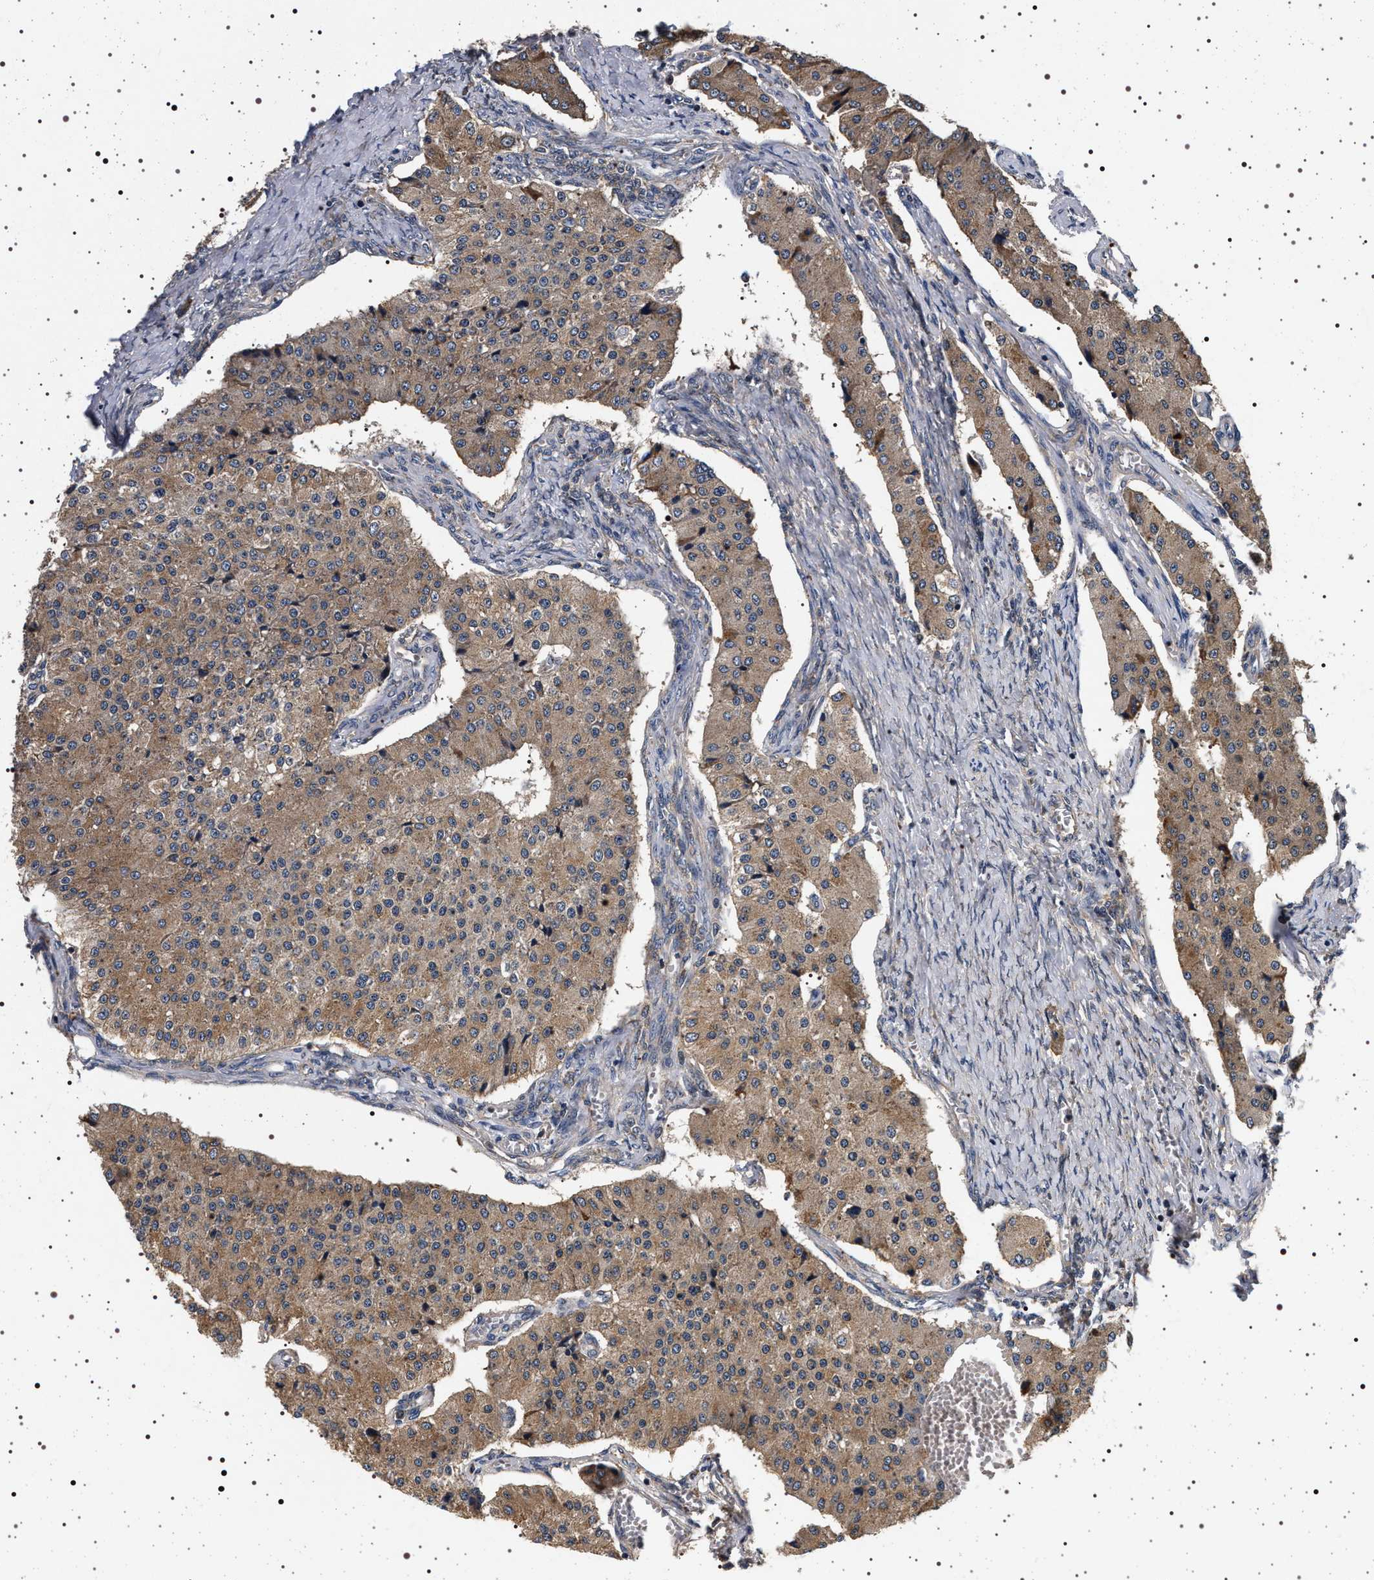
{"staining": {"intensity": "moderate", "quantity": ">75%", "location": "cytoplasmic/membranous"}, "tissue": "carcinoid", "cell_type": "Tumor cells", "image_type": "cancer", "snomed": [{"axis": "morphology", "description": "Carcinoid, malignant, NOS"}, {"axis": "topography", "description": "Colon"}], "caption": "Immunohistochemical staining of human carcinoid demonstrates moderate cytoplasmic/membranous protein expression in approximately >75% of tumor cells.", "gene": "DCBLD2", "patient": {"sex": "female", "age": 52}}